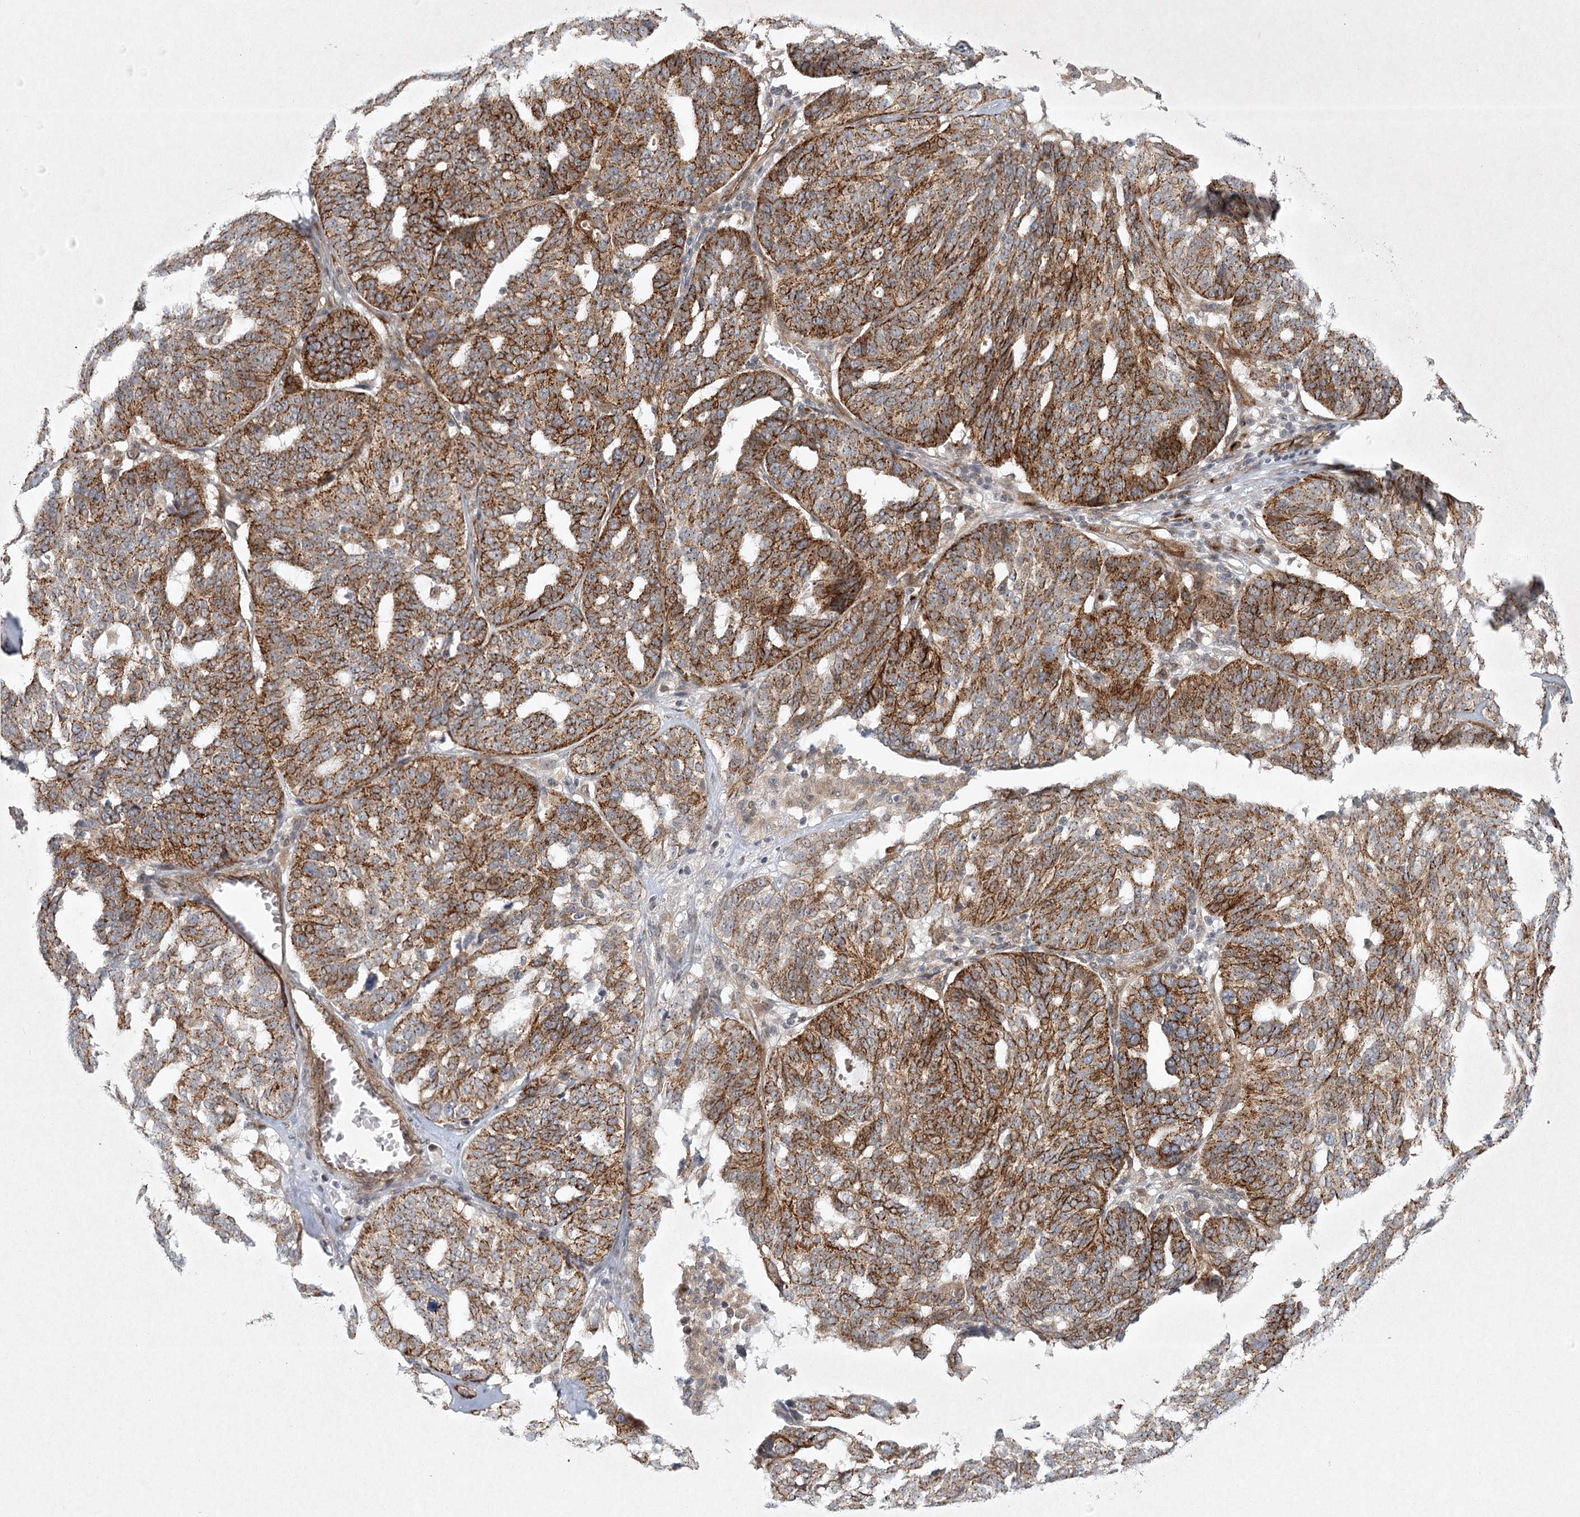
{"staining": {"intensity": "moderate", "quantity": ">75%", "location": "cytoplasmic/membranous"}, "tissue": "ovarian cancer", "cell_type": "Tumor cells", "image_type": "cancer", "snomed": [{"axis": "morphology", "description": "Cystadenocarcinoma, serous, NOS"}, {"axis": "topography", "description": "Ovary"}], "caption": "Immunohistochemistry (IHC) image of human ovarian cancer stained for a protein (brown), which exhibits medium levels of moderate cytoplasmic/membranous positivity in about >75% of tumor cells.", "gene": "ARHGAP31", "patient": {"sex": "female", "age": 59}}